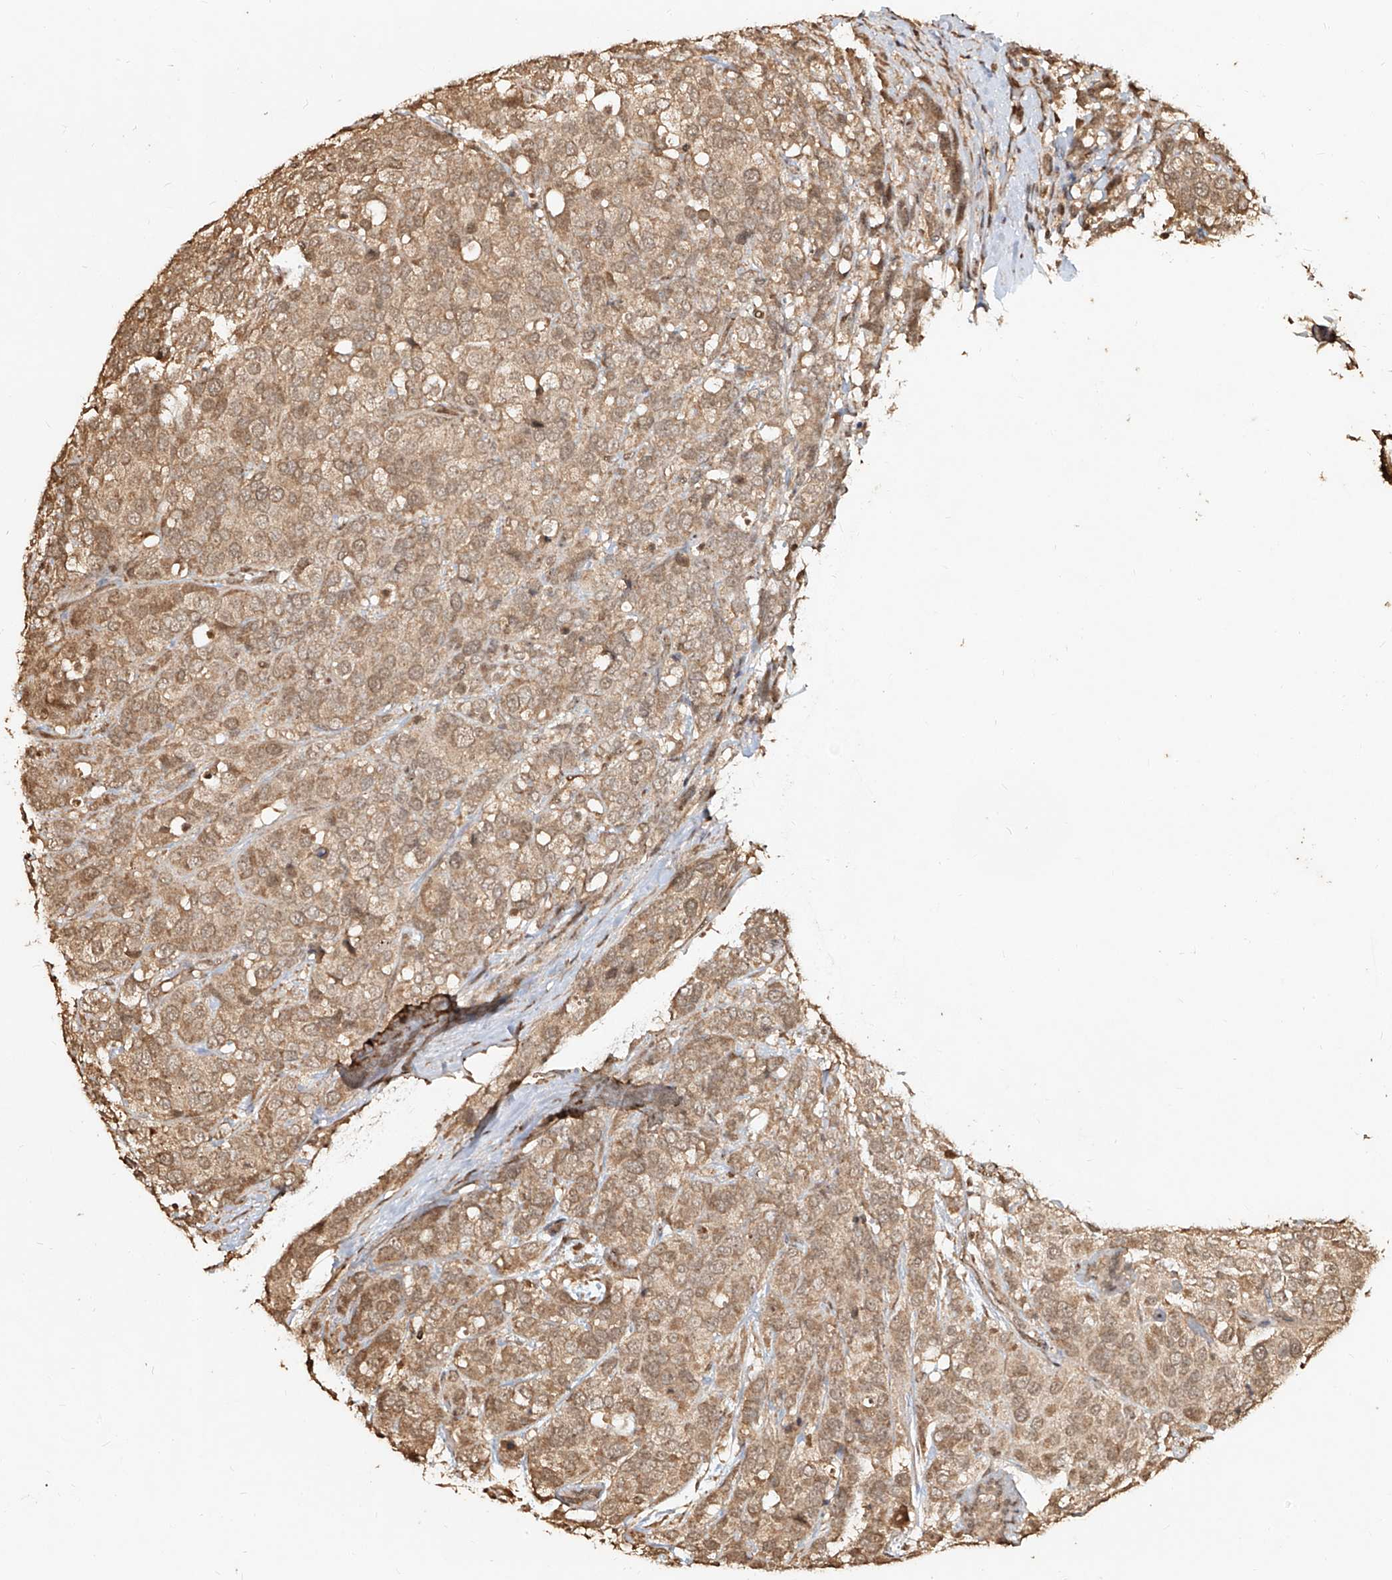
{"staining": {"intensity": "moderate", "quantity": ">75%", "location": "cytoplasmic/membranous,nuclear"}, "tissue": "breast cancer", "cell_type": "Tumor cells", "image_type": "cancer", "snomed": [{"axis": "morphology", "description": "Lobular carcinoma"}, {"axis": "topography", "description": "Breast"}], "caption": "IHC staining of breast cancer, which shows medium levels of moderate cytoplasmic/membranous and nuclear expression in approximately >75% of tumor cells indicating moderate cytoplasmic/membranous and nuclear protein positivity. The staining was performed using DAB (3,3'-diaminobenzidine) (brown) for protein detection and nuclei were counterstained in hematoxylin (blue).", "gene": "UBE2K", "patient": {"sex": "female", "age": 59}}